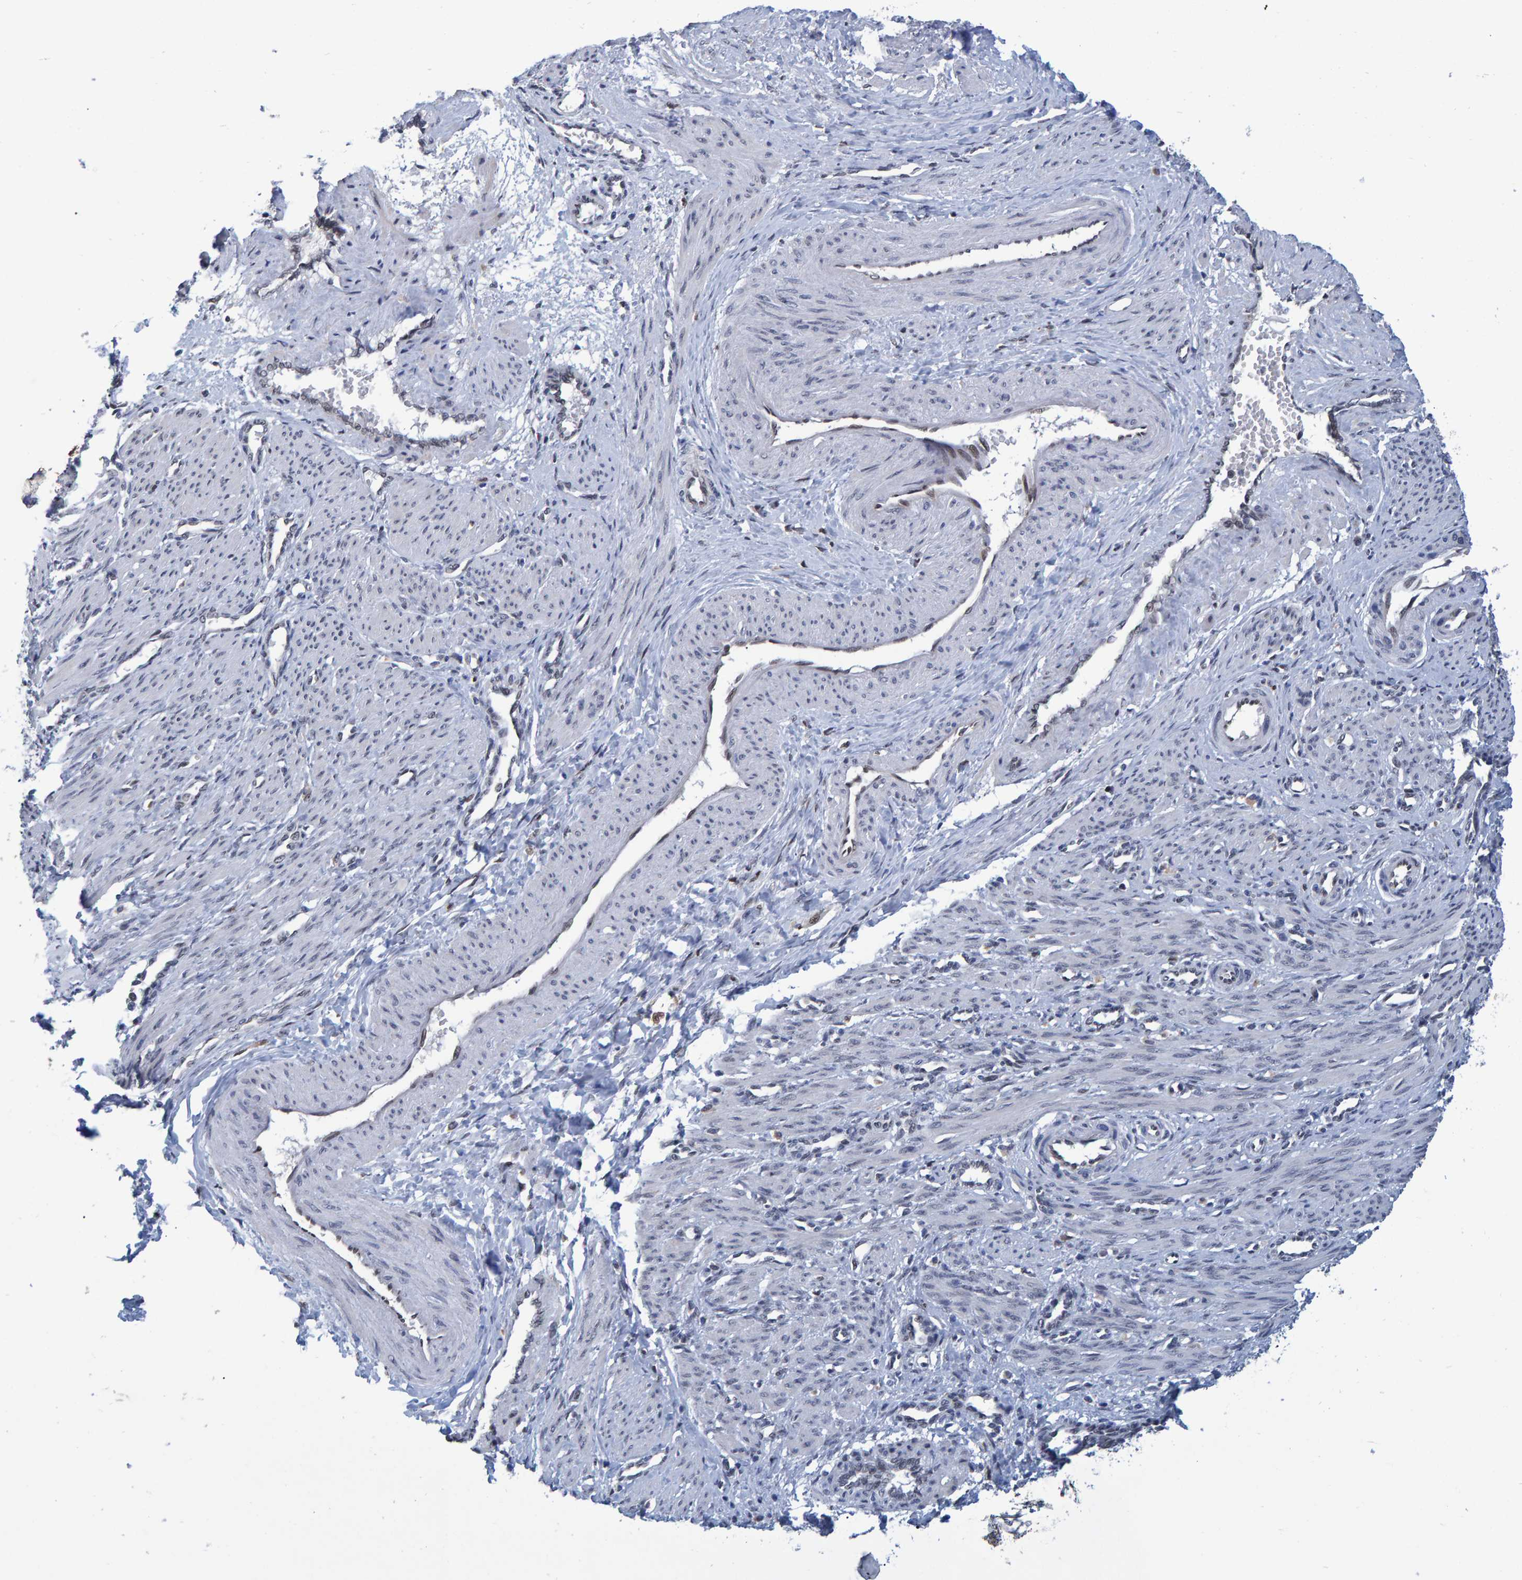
{"staining": {"intensity": "negative", "quantity": "none", "location": "none"}, "tissue": "smooth muscle", "cell_type": "Smooth muscle cells", "image_type": "normal", "snomed": [{"axis": "morphology", "description": "Normal tissue, NOS"}, {"axis": "topography", "description": "Endometrium"}], "caption": "Photomicrograph shows no protein positivity in smooth muscle cells of benign smooth muscle. (Stains: DAB immunohistochemistry (IHC) with hematoxylin counter stain, Microscopy: brightfield microscopy at high magnification).", "gene": "QKI", "patient": {"sex": "female", "age": 33}}